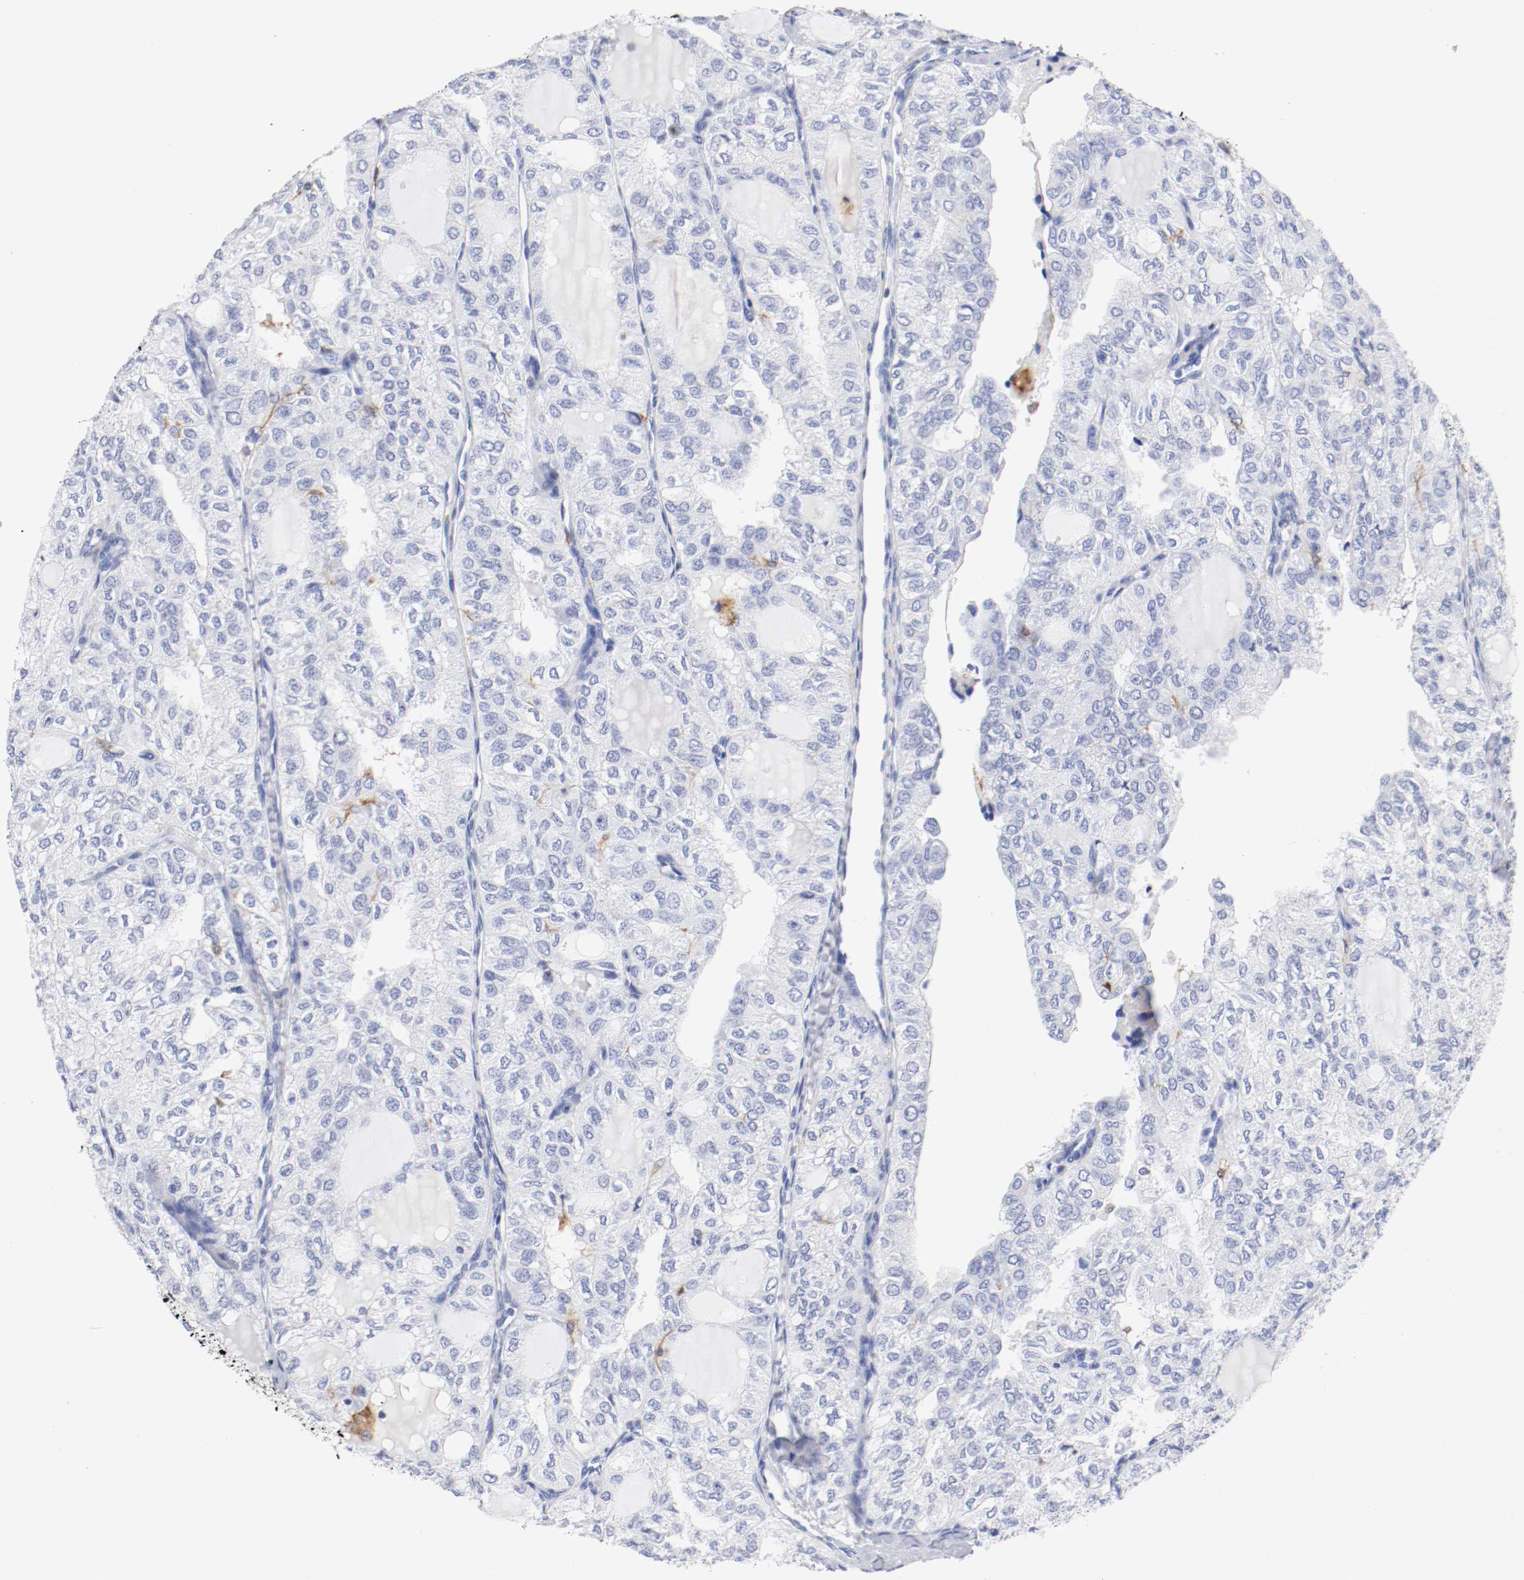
{"staining": {"intensity": "negative", "quantity": "none", "location": "none"}, "tissue": "thyroid cancer", "cell_type": "Tumor cells", "image_type": "cancer", "snomed": [{"axis": "morphology", "description": "Follicular adenoma carcinoma, NOS"}, {"axis": "topography", "description": "Thyroid gland"}], "caption": "A photomicrograph of follicular adenoma carcinoma (thyroid) stained for a protein reveals no brown staining in tumor cells.", "gene": "ITGAX", "patient": {"sex": "male", "age": 75}}